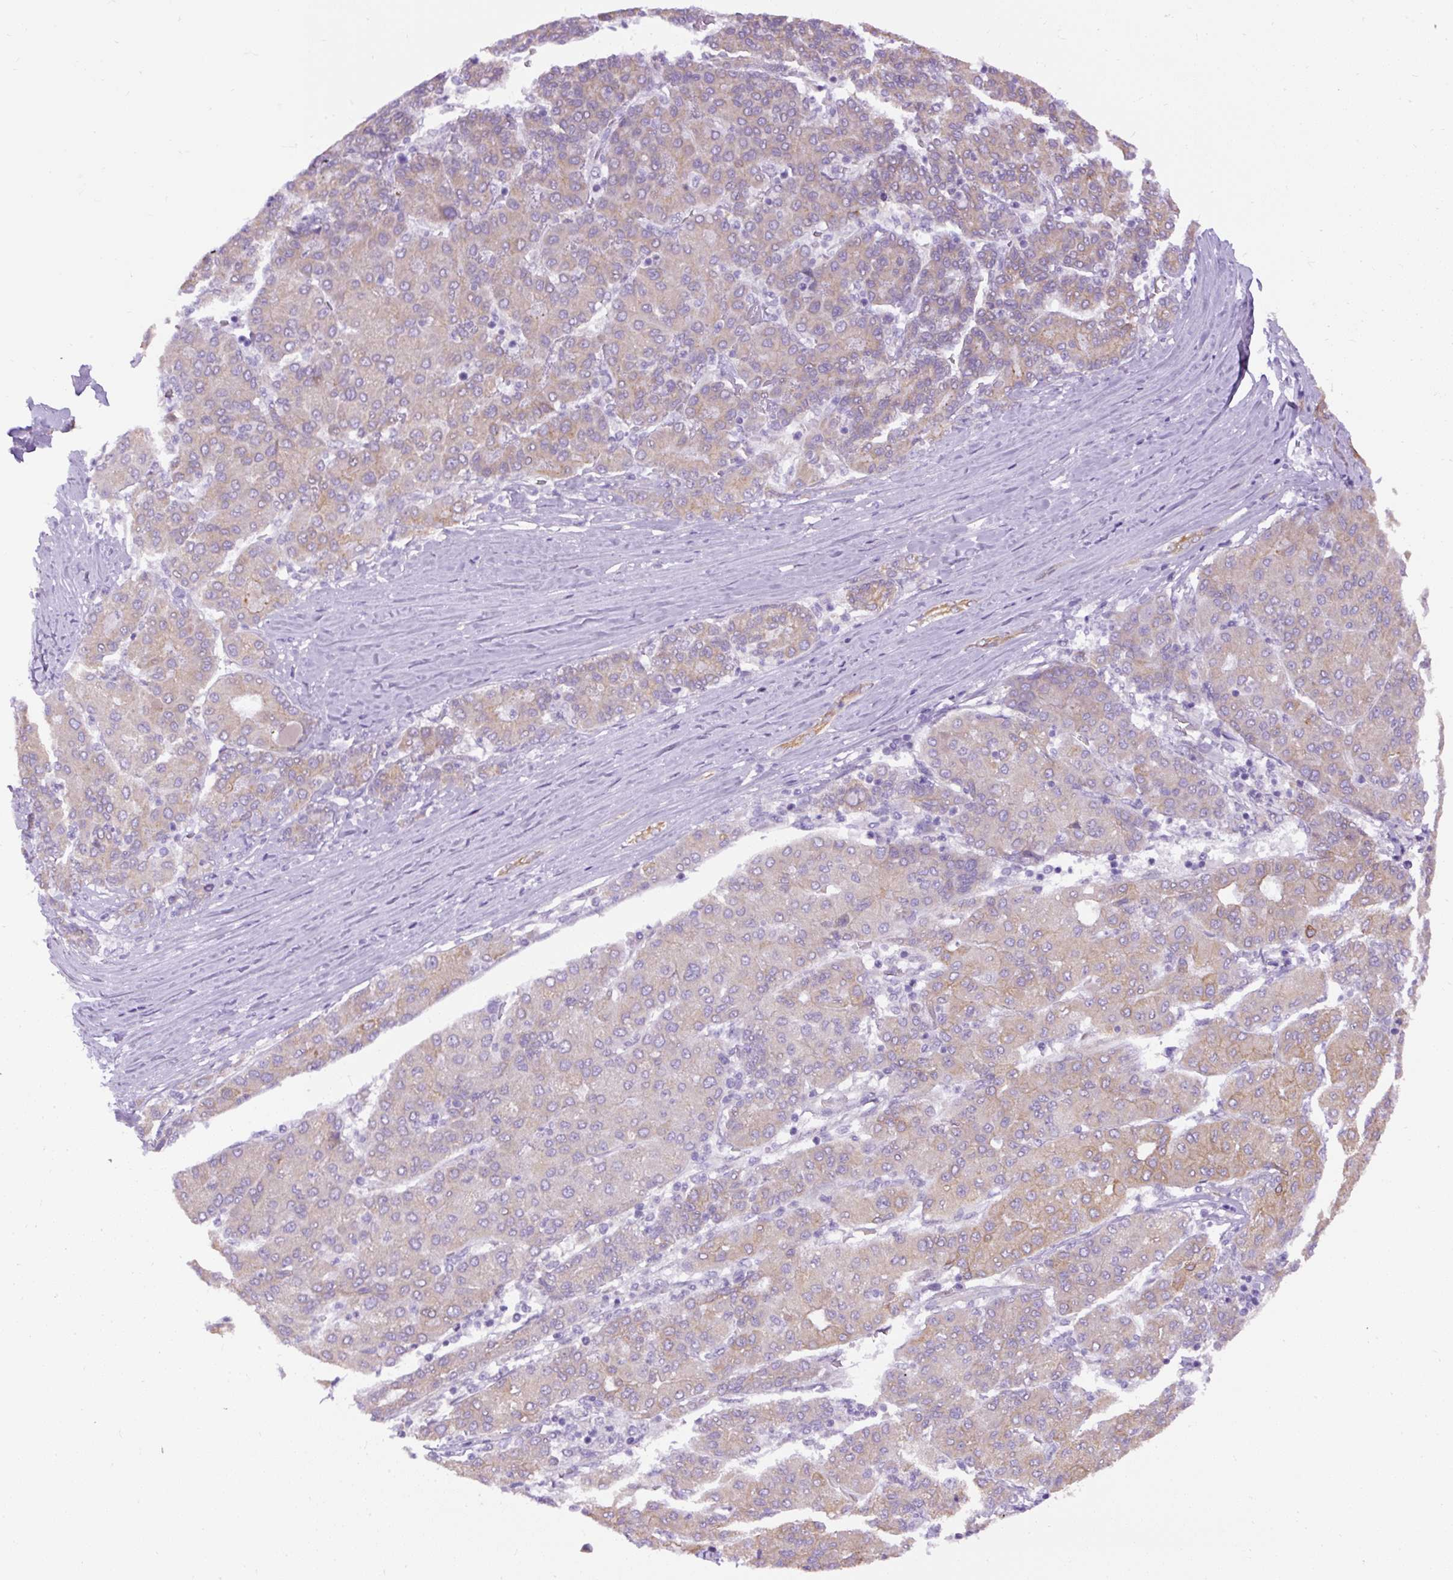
{"staining": {"intensity": "weak", "quantity": "25%-75%", "location": "cytoplasmic/membranous"}, "tissue": "liver cancer", "cell_type": "Tumor cells", "image_type": "cancer", "snomed": [{"axis": "morphology", "description": "Carcinoma, Hepatocellular, NOS"}, {"axis": "topography", "description": "Liver"}], "caption": "Protein expression analysis of human liver cancer reveals weak cytoplasmic/membranous expression in about 25%-75% of tumor cells.", "gene": "FAM149A", "patient": {"sex": "male", "age": 65}}